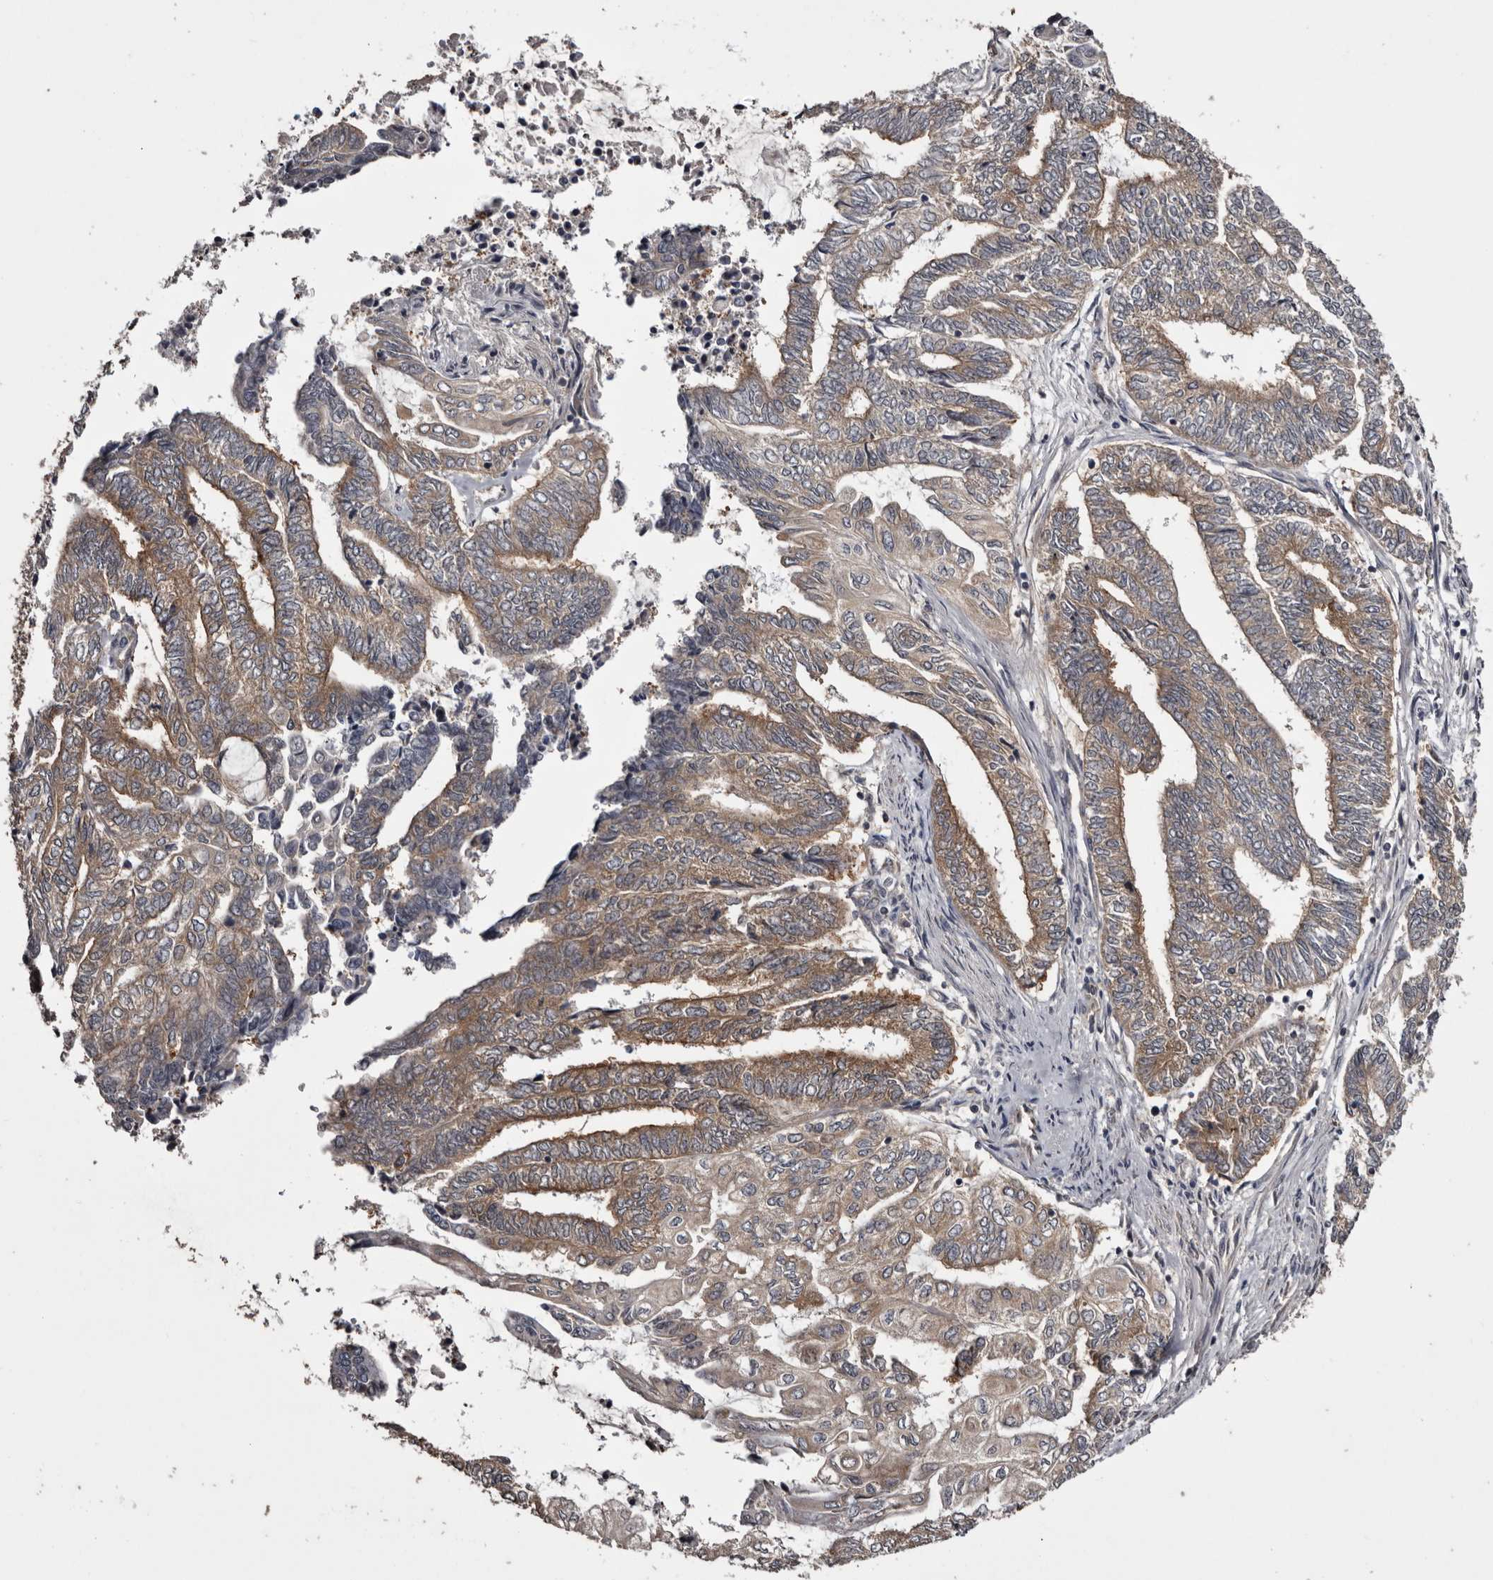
{"staining": {"intensity": "moderate", "quantity": ">75%", "location": "cytoplasmic/membranous"}, "tissue": "endometrial cancer", "cell_type": "Tumor cells", "image_type": "cancer", "snomed": [{"axis": "morphology", "description": "Adenocarcinoma, NOS"}, {"axis": "topography", "description": "Uterus"}, {"axis": "topography", "description": "Endometrium"}], "caption": "There is medium levels of moderate cytoplasmic/membranous expression in tumor cells of endometrial adenocarcinoma, as demonstrated by immunohistochemical staining (brown color).", "gene": "DARS1", "patient": {"sex": "female", "age": 70}}